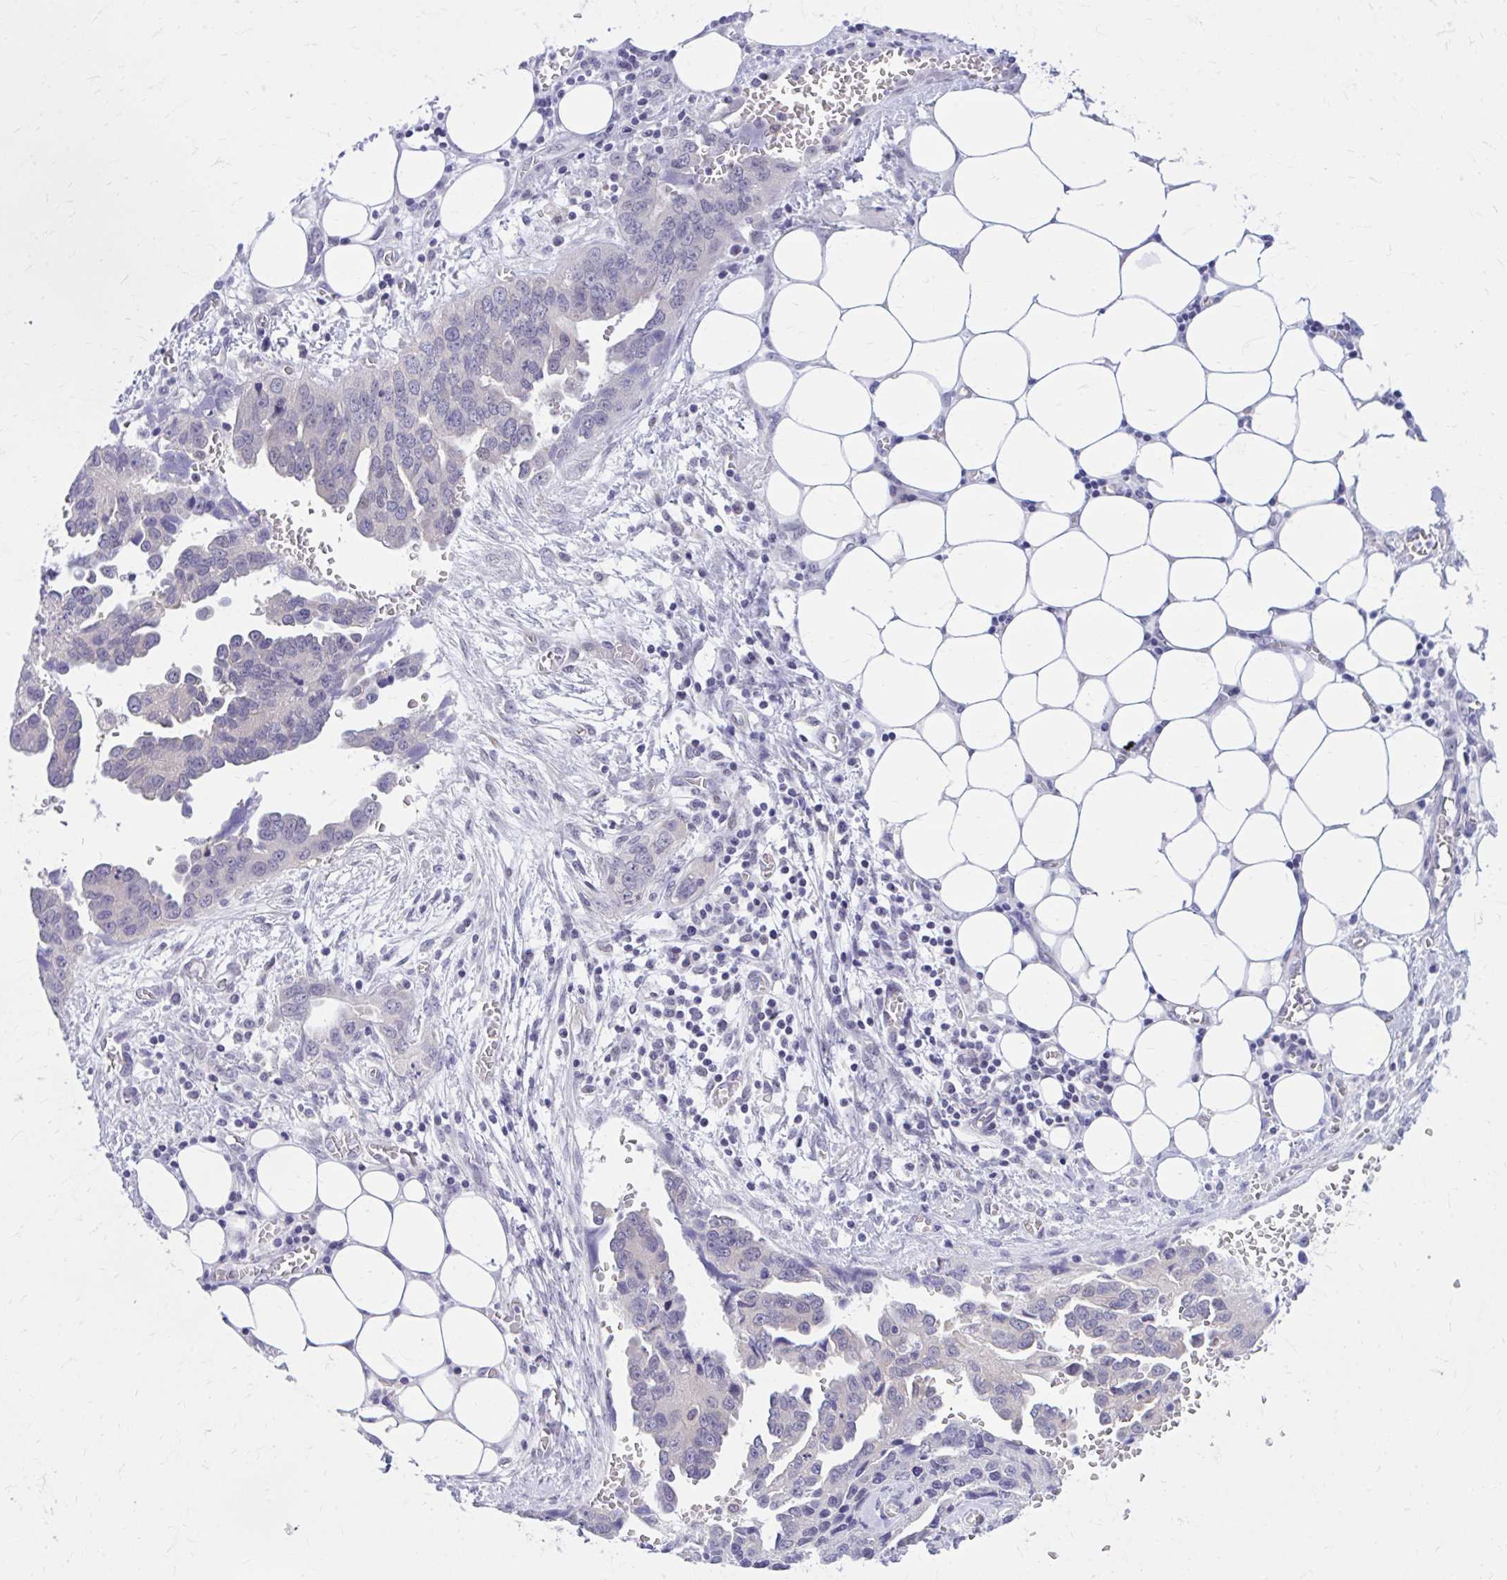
{"staining": {"intensity": "negative", "quantity": "none", "location": "none"}, "tissue": "ovarian cancer", "cell_type": "Tumor cells", "image_type": "cancer", "snomed": [{"axis": "morphology", "description": "Cystadenocarcinoma, serous, NOS"}, {"axis": "topography", "description": "Ovary"}], "caption": "The immunohistochemistry image has no significant staining in tumor cells of serous cystadenocarcinoma (ovarian) tissue.", "gene": "ZBTB25", "patient": {"sex": "female", "age": 75}}